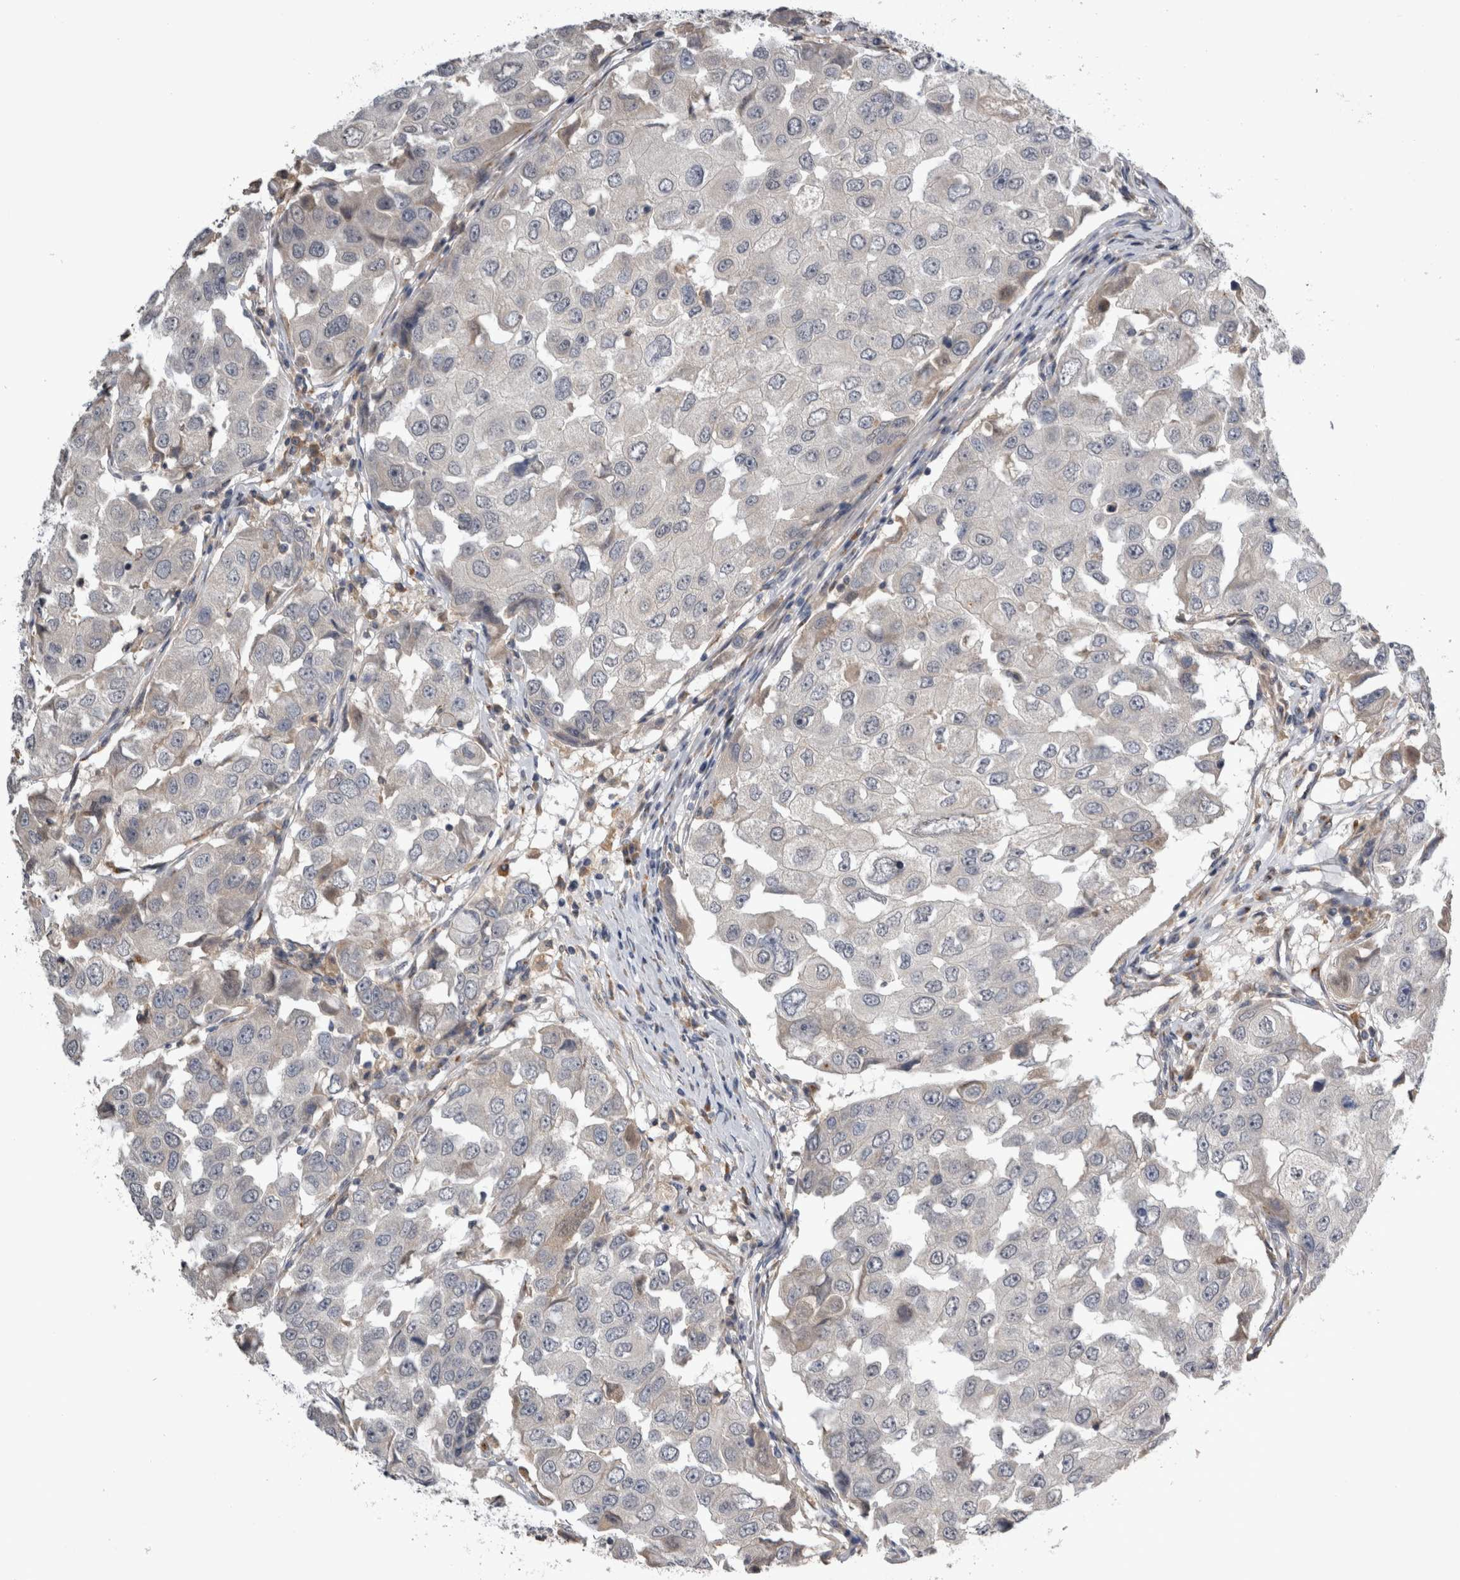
{"staining": {"intensity": "negative", "quantity": "none", "location": "none"}, "tissue": "breast cancer", "cell_type": "Tumor cells", "image_type": "cancer", "snomed": [{"axis": "morphology", "description": "Duct carcinoma"}, {"axis": "topography", "description": "Breast"}], "caption": "An IHC photomicrograph of breast cancer is shown. There is no staining in tumor cells of breast cancer.", "gene": "ANXA13", "patient": {"sex": "female", "age": 27}}